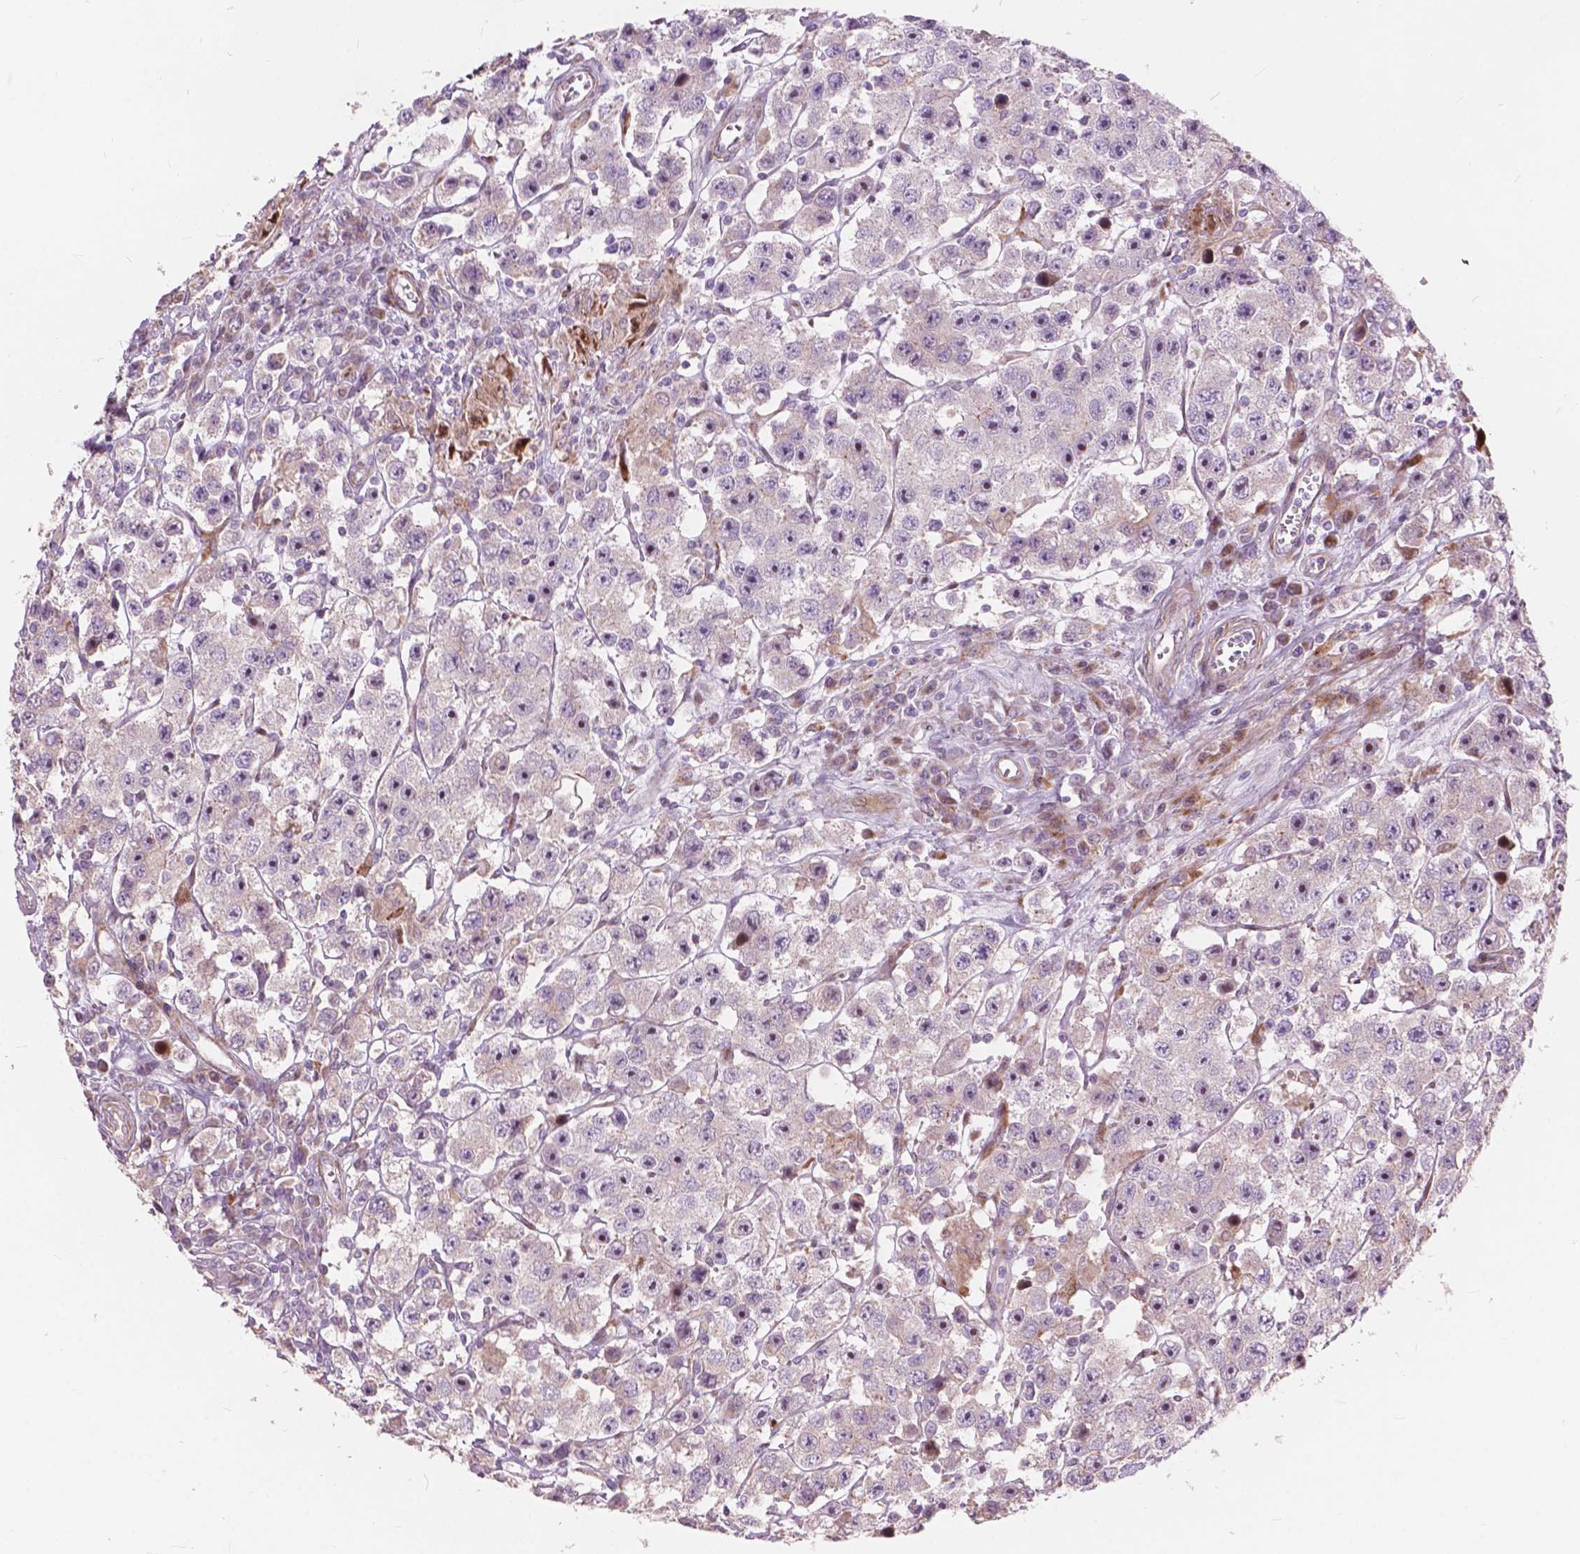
{"staining": {"intensity": "negative", "quantity": "none", "location": "none"}, "tissue": "testis cancer", "cell_type": "Tumor cells", "image_type": "cancer", "snomed": [{"axis": "morphology", "description": "Seminoma, NOS"}, {"axis": "topography", "description": "Testis"}], "caption": "A micrograph of testis cancer (seminoma) stained for a protein exhibits no brown staining in tumor cells. Brightfield microscopy of IHC stained with DAB (brown) and hematoxylin (blue), captured at high magnification.", "gene": "MORN1", "patient": {"sex": "male", "age": 45}}